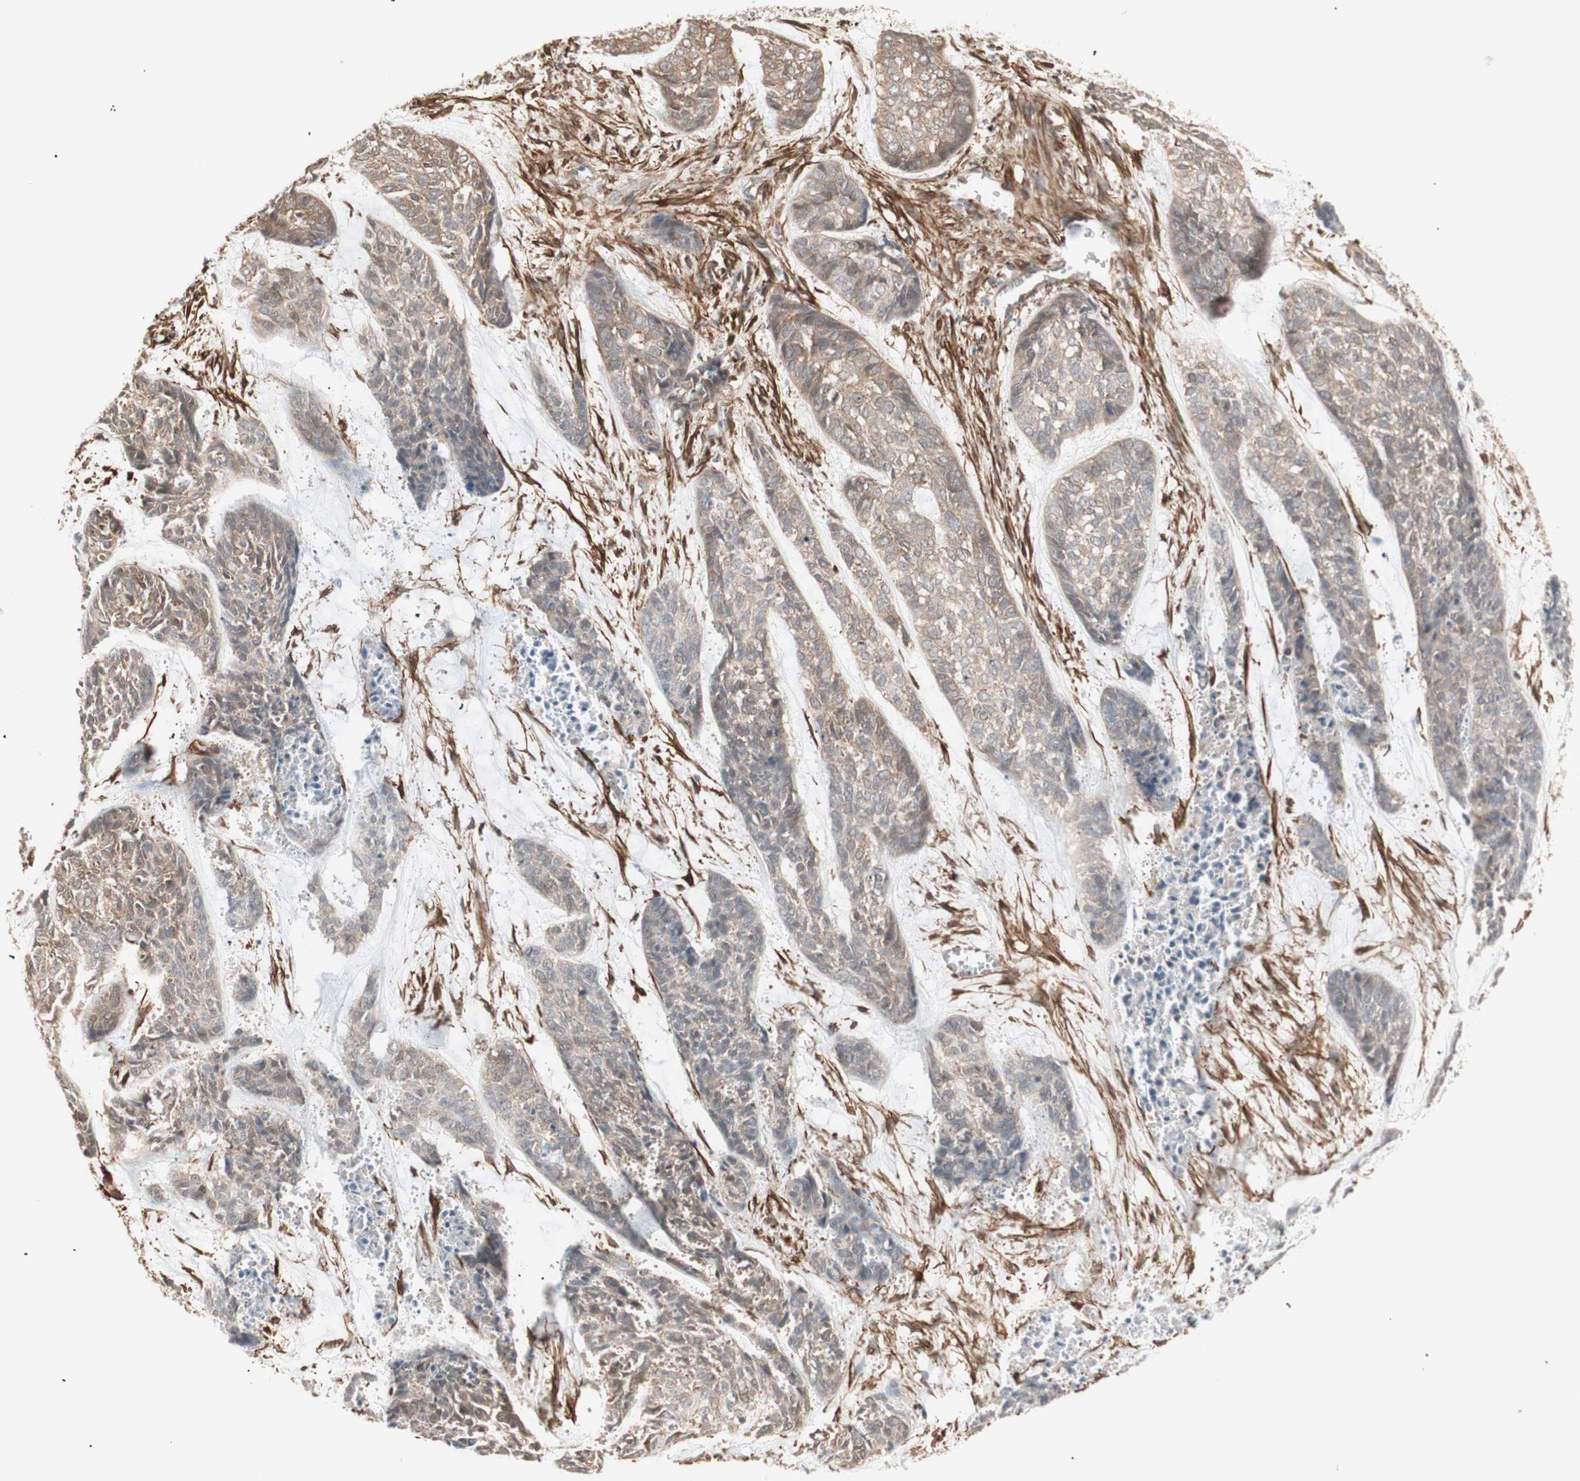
{"staining": {"intensity": "weak", "quantity": ">75%", "location": "cytoplasmic/membranous"}, "tissue": "skin cancer", "cell_type": "Tumor cells", "image_type": "cancer", "snomed": [{"axis": "morphology", "description": "Basal cell carcinoma"}, {"axis": "topography", "description": "Skin"}], "caption": "High-power microscopy captured an IHC photomicrograph of skin basal cell carcinoma, revealing weak cytoplasmic/membranous positivity in approximately >75% of tumor cells. (DAB IHC, brown staining for protein, blue staining for nuclei).", "gene": "CNN3", "patient": {"sex": "female", "age": 64}}